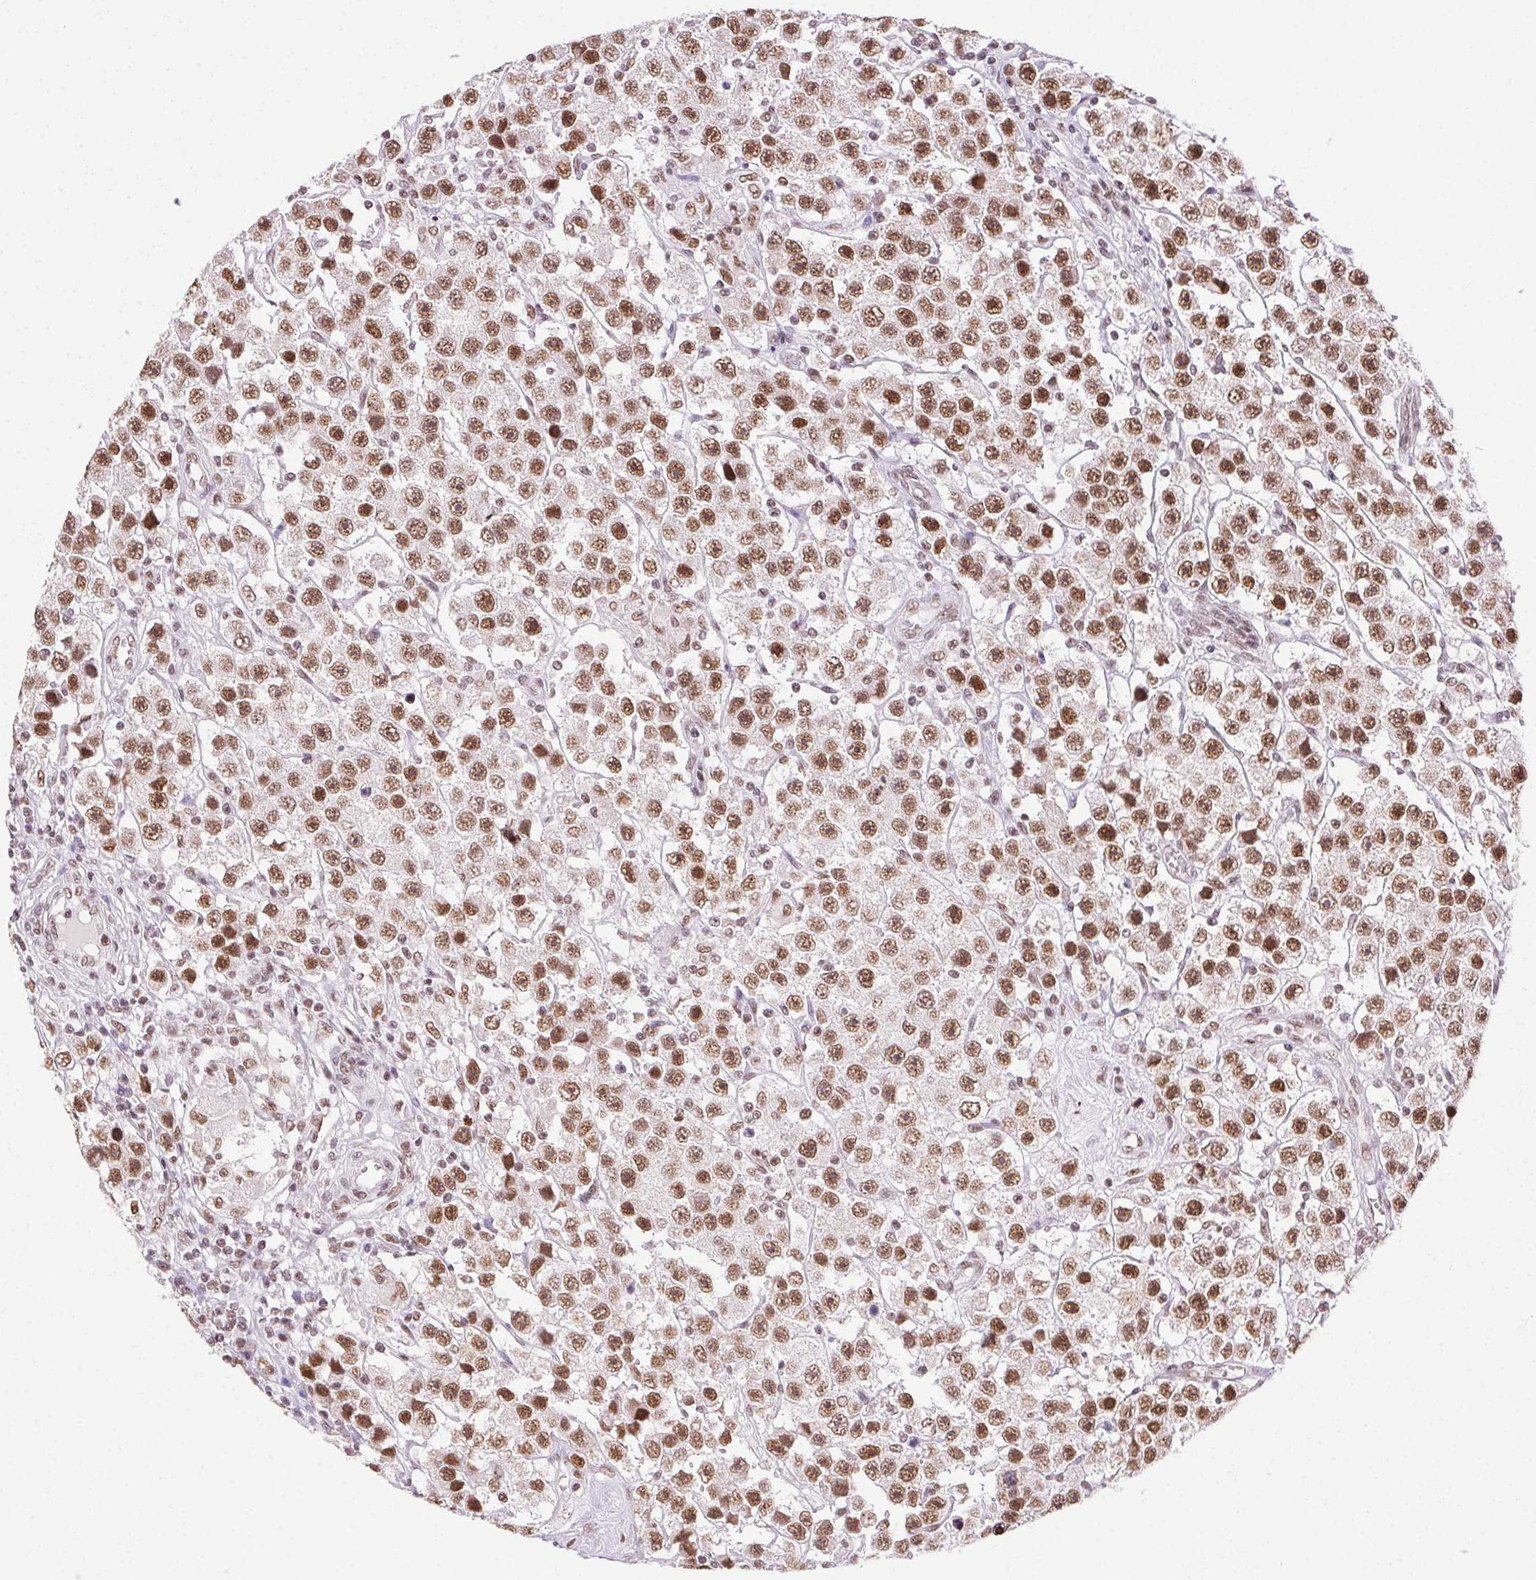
{"staining": {"intensity": "moderate", "quantity": ">75%", "location": "nuclear"}, "tissue": "testis cancer", "cell_type": "Tumor cells", "image_type": "cancer", "snomed": [{"axis": "morphology", "description": "Seminoma, NOS"}, {"axis": "topography", "description": "Testis"}], "caption": "This photomicrograph reveals immunohistochemistry staining of testis cancer (seminoma), with medium moderate nuclear expression in approximately >75% of tumor cells.", "gene": "TRA2B", "patient": {"sex": "male", "age": 45}}